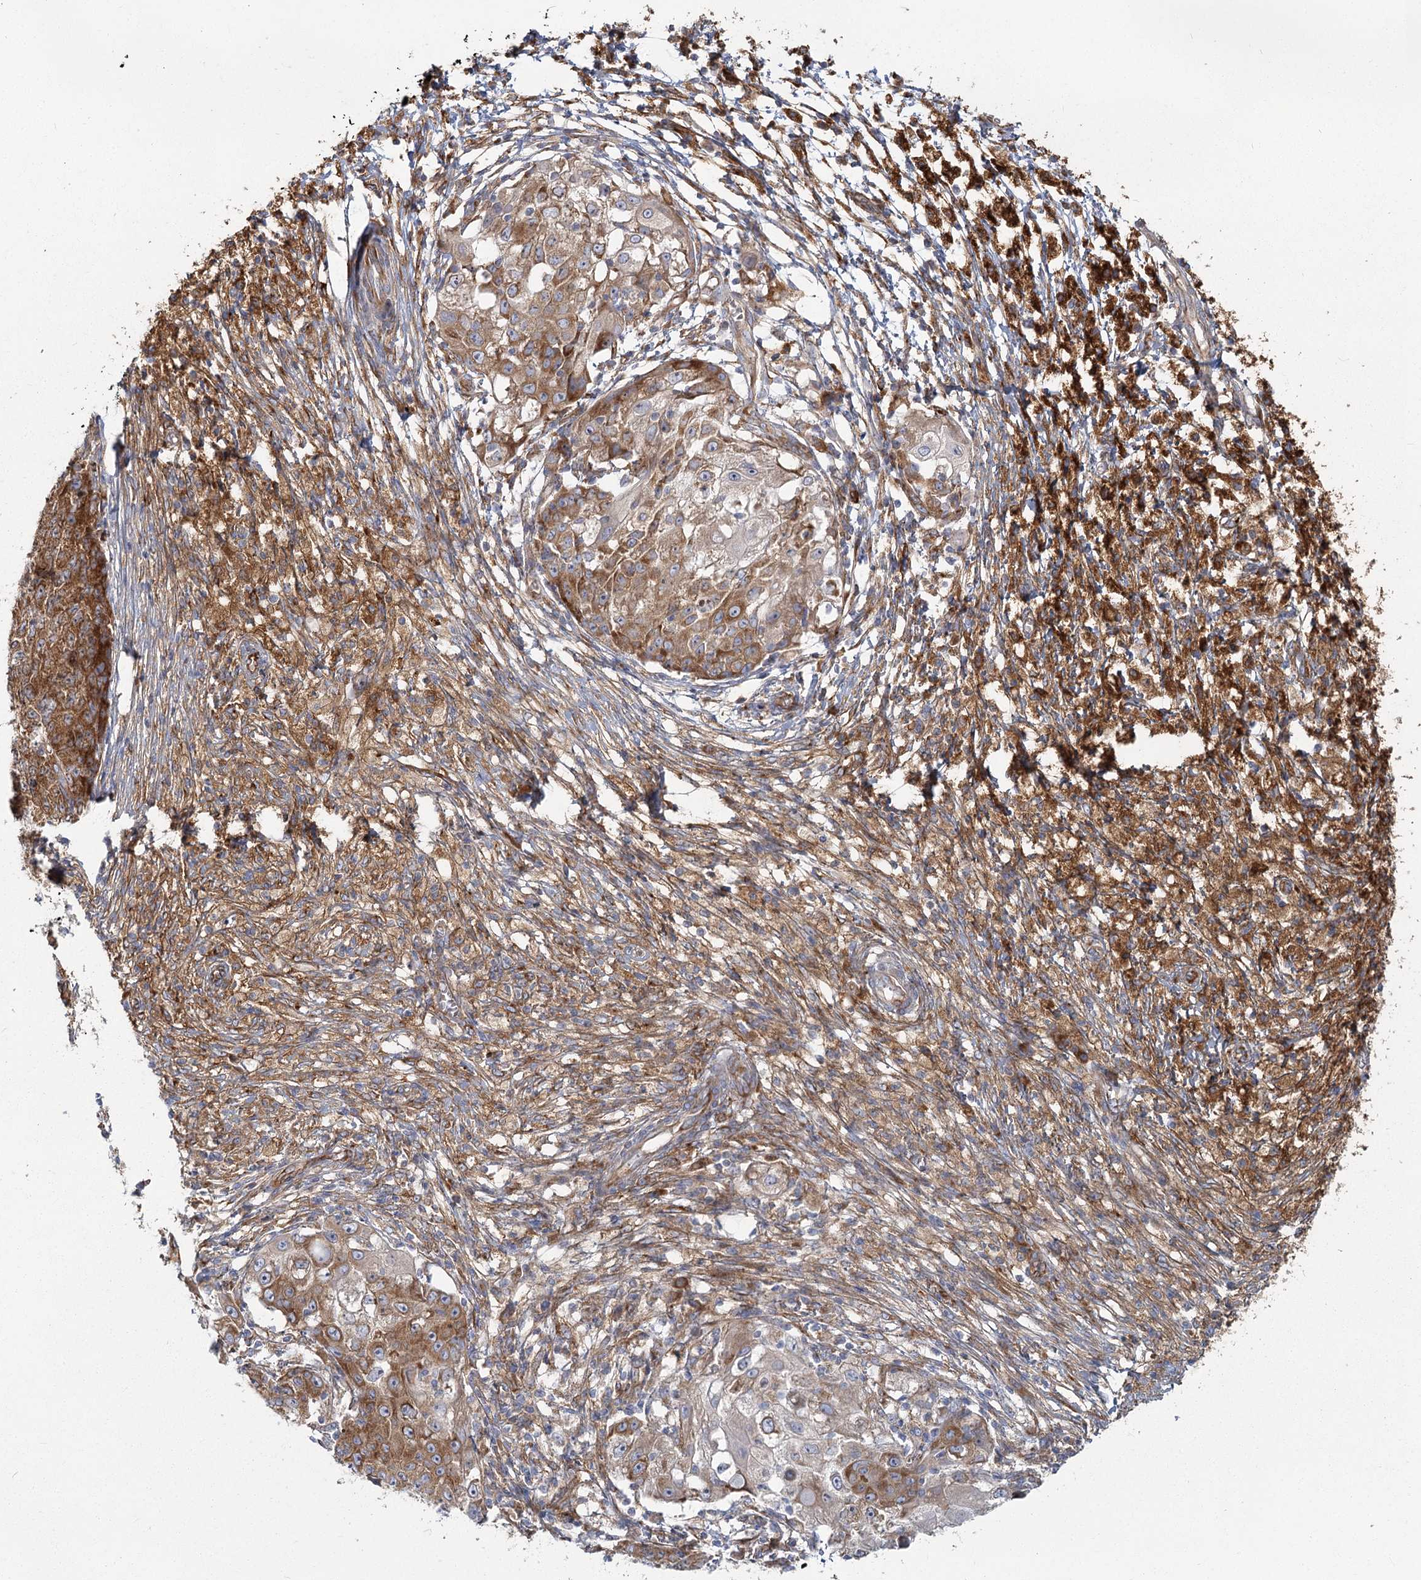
{"staining": {"intensity": "moderate", "quantity": ">75%", "location": "cytoplasmic/membranous"}, "tissue": "ovarian cancer", "cell_type": "Tumor cells", "image_type": "cancer", "snomed": [{"axis": "morphology", "description": "Carcinoma, endometroid"}, {"axis": "topography", "description": "Ovary"}], "caption": "DAB (3,3'-diaminobenzidine) immunohistochemical staining of human ovarian cancer exhibits moderate cytoplasmic/membranous protein expression in approximately >75% of tumor cells. Using DAB (3,3'-diaminobenzidine) (brown) and hematoxylin (blue) stains, captured at high magnification using brightfield microscopy.", "gene": "HARS2", "patient": {"sex": "female", "age": 42}}